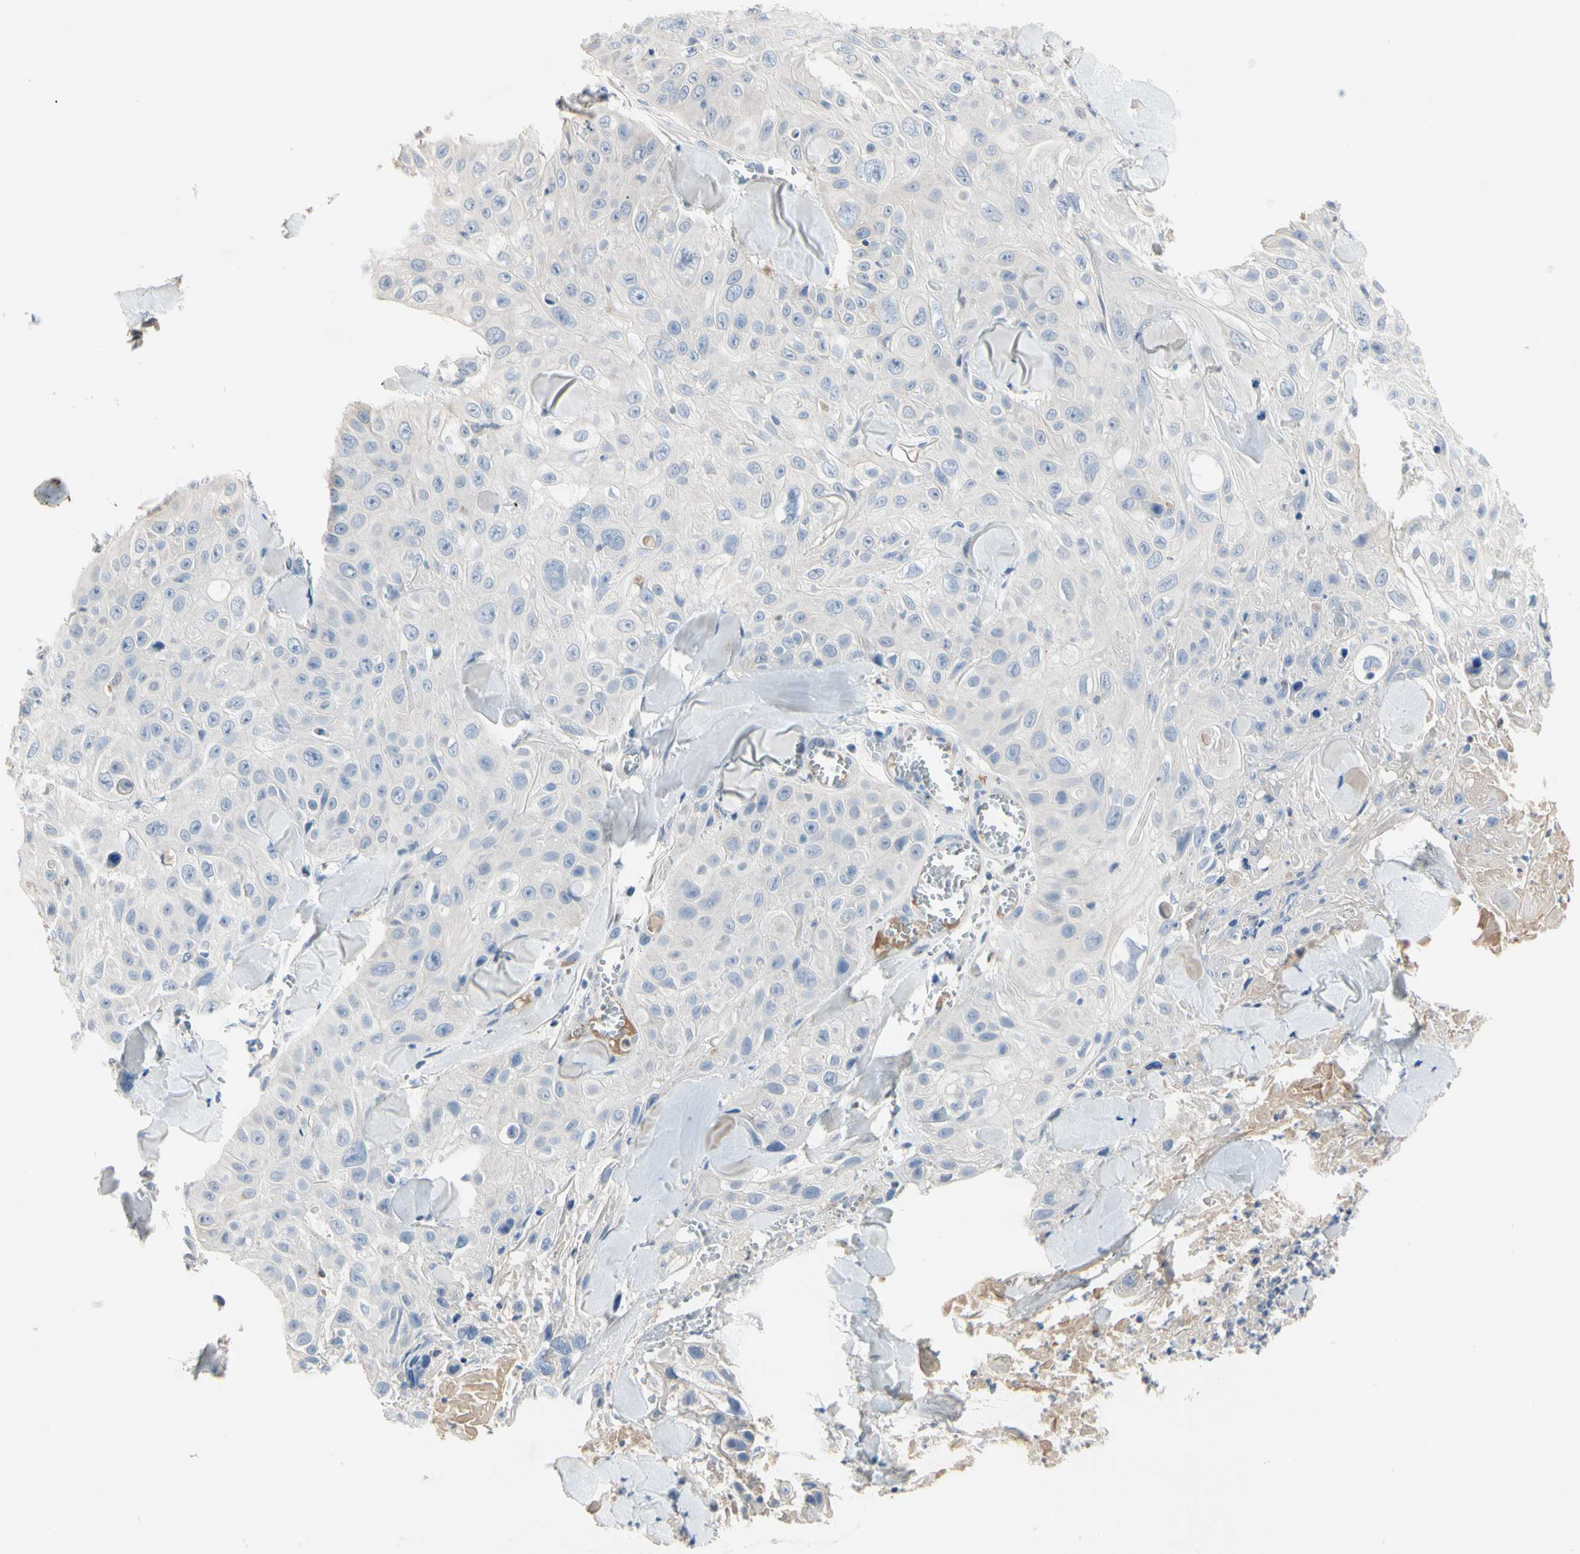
{"staining": {"intensity": "negative", "quantity": "none", "location": "none"}, "tissue": "skin cancer", "cell_type": "Tumor cells", "image_type": "cancer", "snomed": [{"axis": "morphology", "description": "Squamous cell carcinoma, NOS"}, {"axis": "topography", "description": "Skin"}], "caption": "Squamous cell carcinoma (skin) stained for a protein using immunohistochemistry displays no expression tumor cells.", "gene": "ECRG4", "patient": {"sex": "male", "age": 86}}